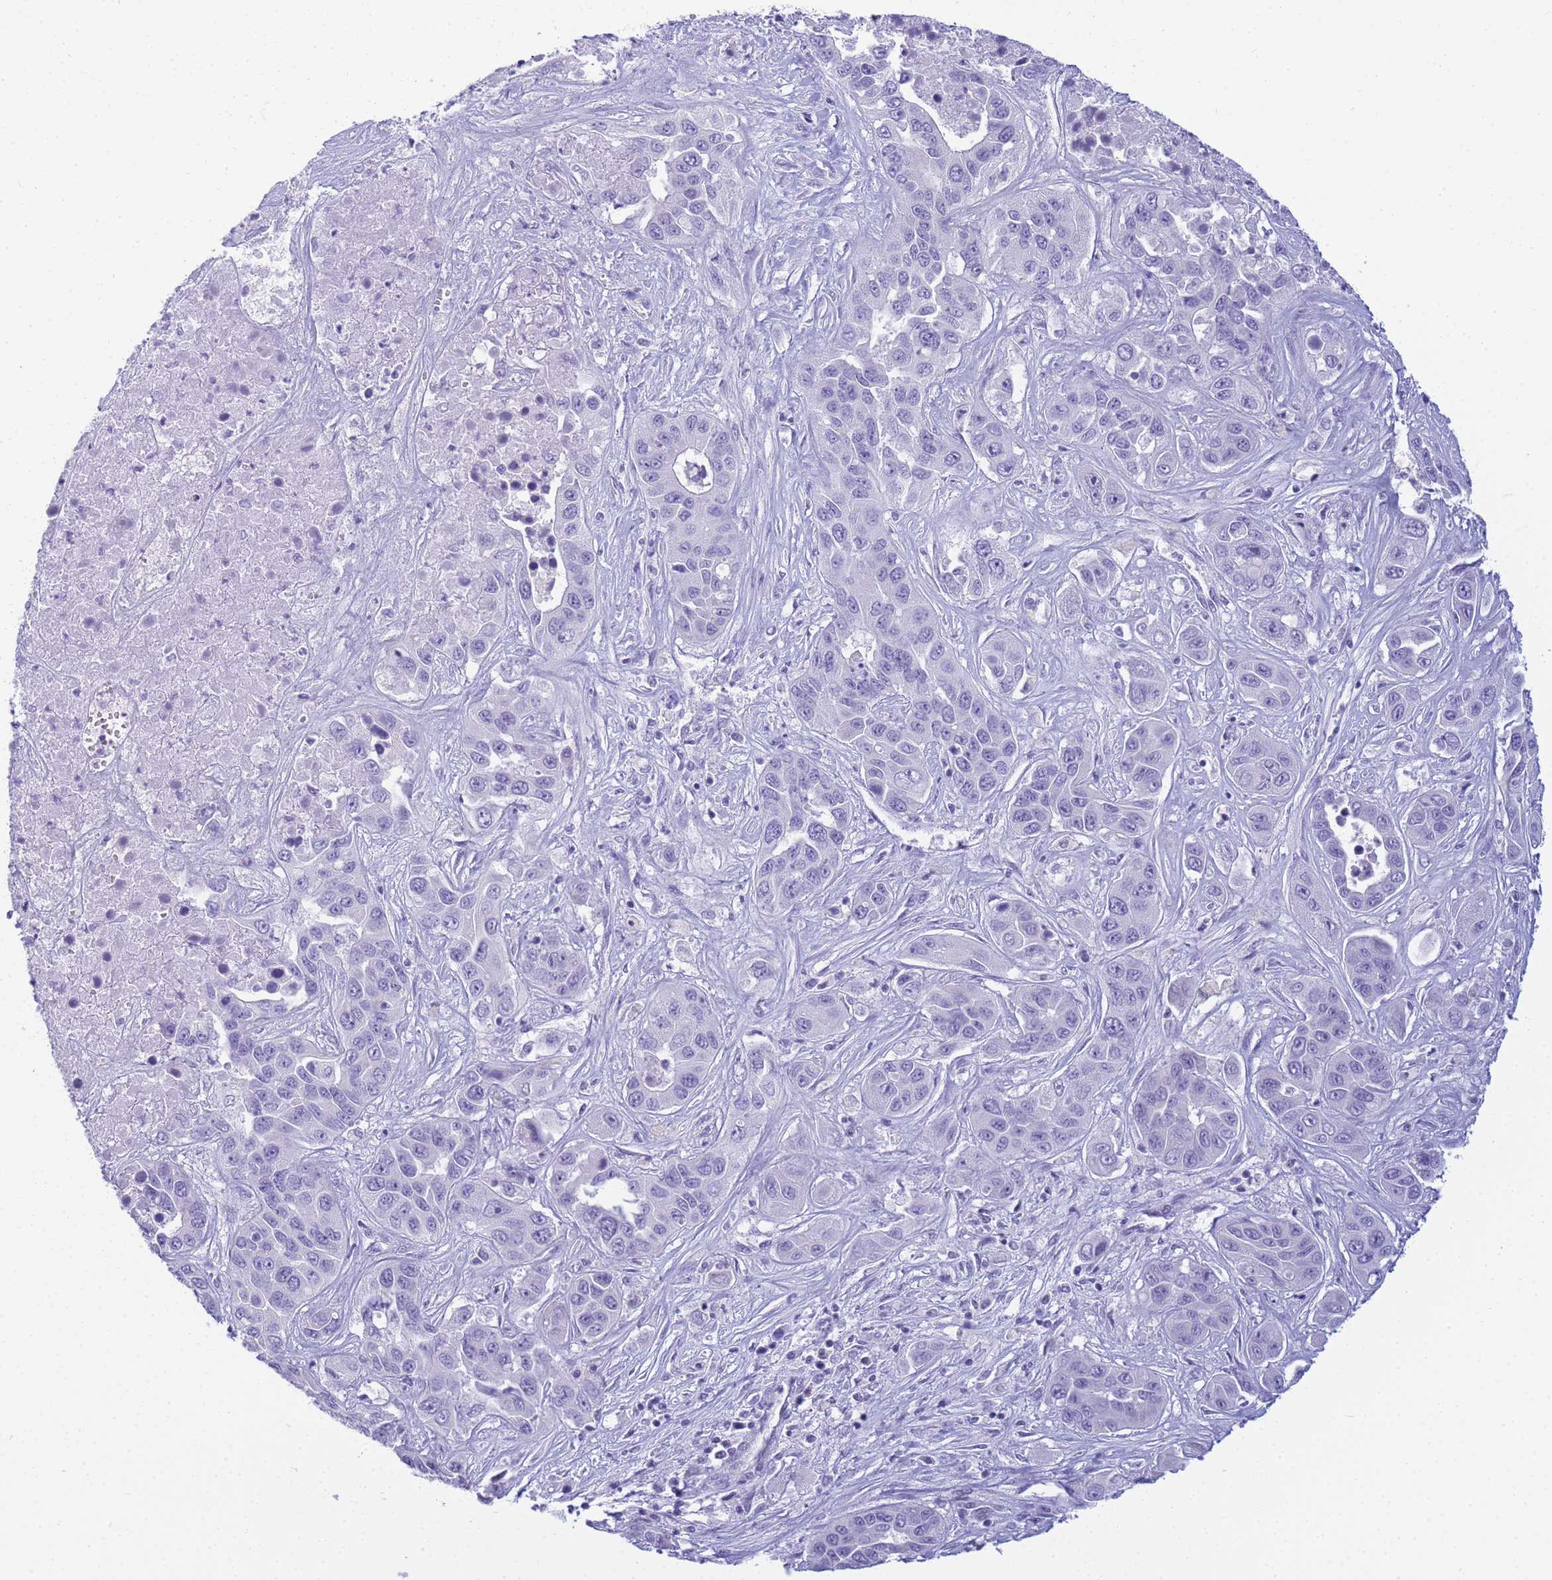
{"staining": {"intensity": "negative", "quantity": "none", "location": "none"}, "tissue": "liver cancer", "cell_type": "Tumor cells", "image_type": "cancer", "snomed": [{"axis": "morphology", "description": "Cholangiocarcinoma"}, {"axis": "topography", "description": "Liver"}], "caption": "Tumor cells are negative for protein expression in human liver cancer (cholangiocarcinoma).", "gene": "SNX20", "patient": {"sex": "female", "age": 52}}